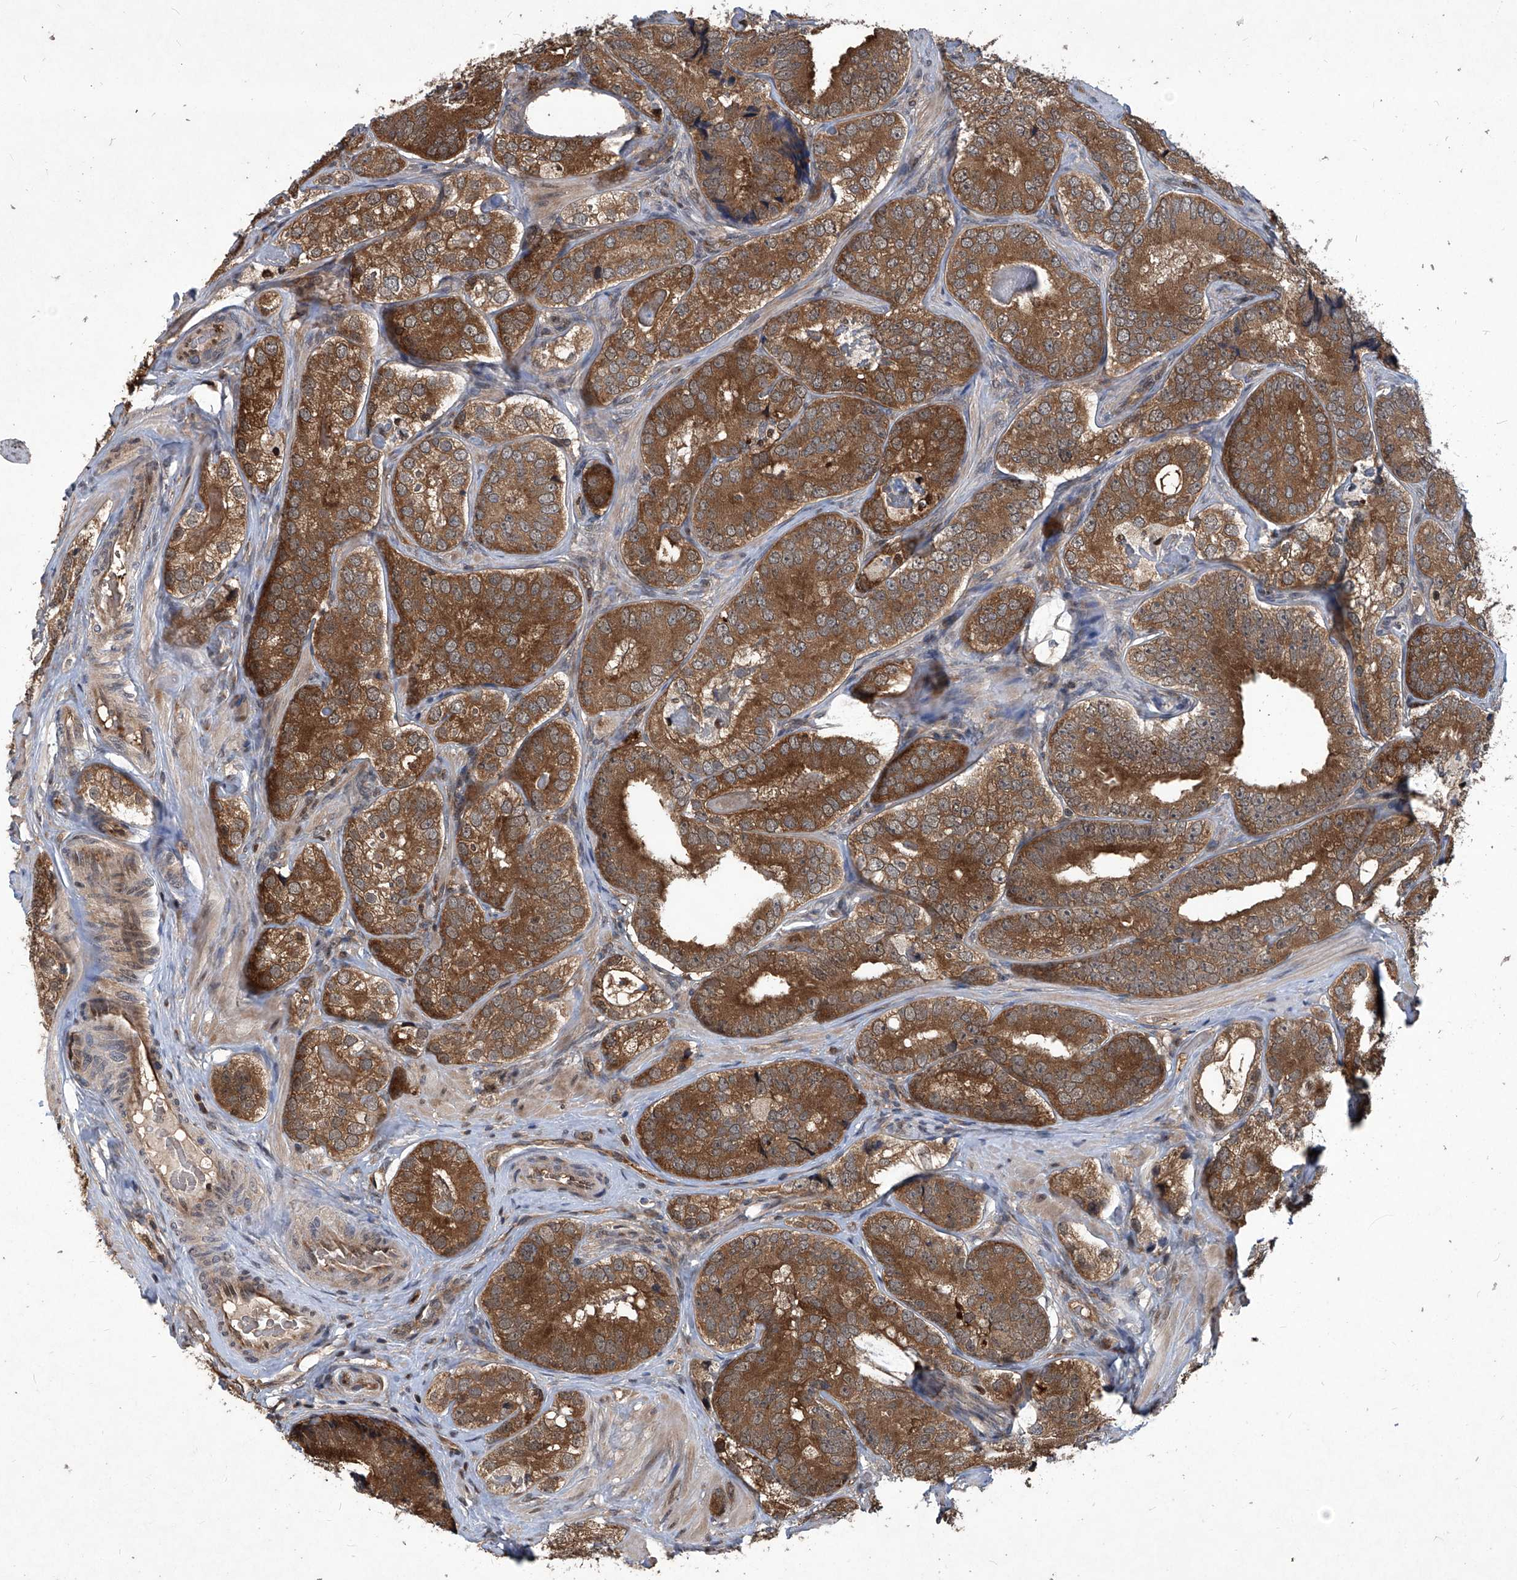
{"staining": {"intensity": "strong", "quantity": ">75%", "location": "cytoplasmic/membranous"}, "tissue": "prostate cancer", "cell_type": "Tumor cells", "image_type": "cancer", "snomed": [{"axis": "morphology", "description": "Adenocarcinoma, High grade"}, {"axis": "topography", "description": "Prostate"}], "caption": "An immunohistochemistry (IHC) micrograph of tumor tissue is shown. Protein staining in brown shows strong cytoplasmic/membranous positivity in prostate cancer within tumor cells.", "gene": "PSMB1", "patient": {"sex": "male", "age": 56}}